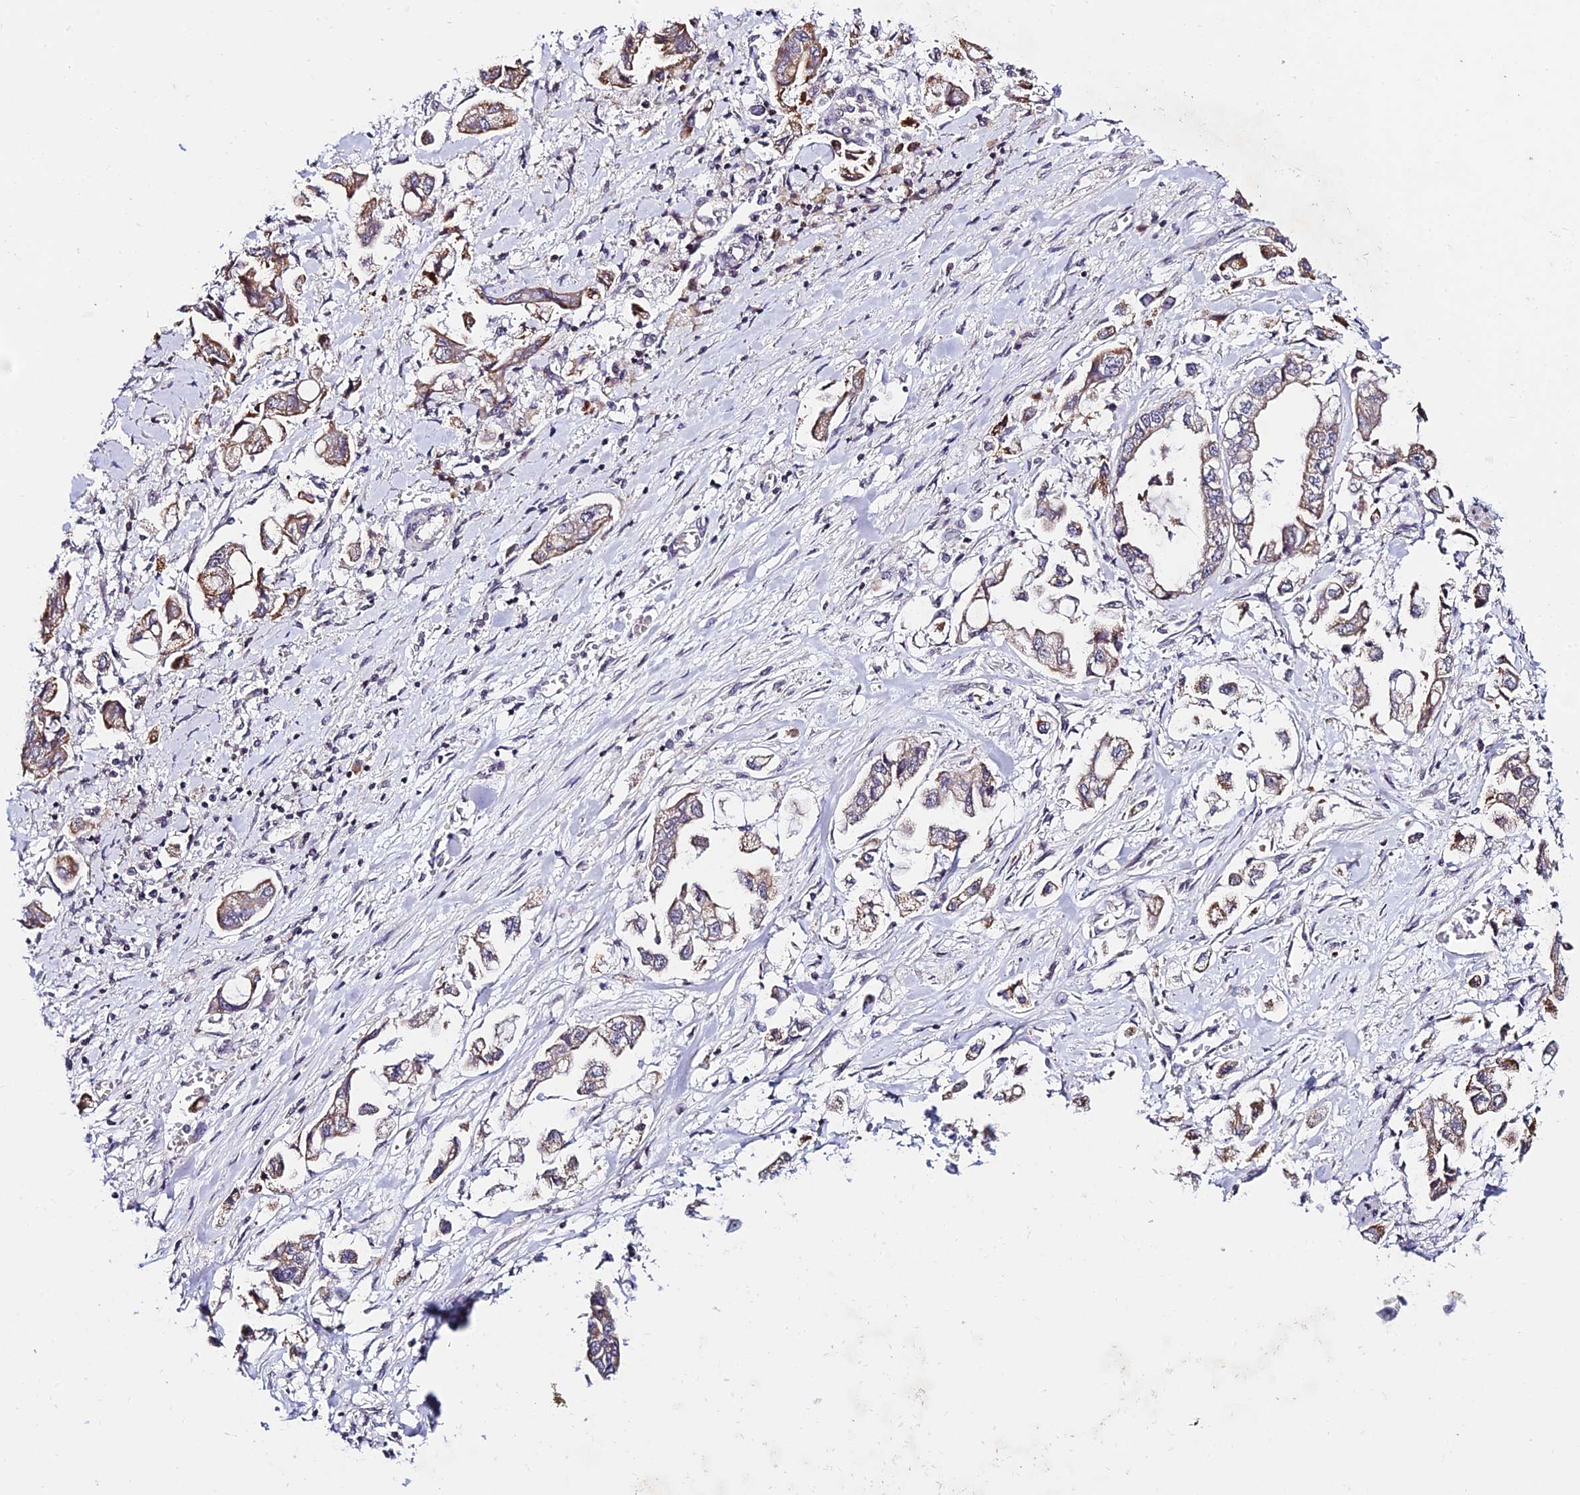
{"staining": {"intensity": "moderate", "quantity": "25%-75%", "location": "cytoplasmic/membranous"}, "tissue": "stomach cancer", "cell_type": "Tumor cells", "image_type": "cancer", "snomed": [{"axis": "morphology", "description": "Adenocarcinoma, NOS"}, {"axis": "topography", "description": "Stomach"}], "caption": "Stomach adenocarcinoma tissue shows moderate cytoplasmic/membranous expression in approximately 25%-75% of tumor cells, visualized by immunohistochemistry.", "gene": "CDNF", "patient": {"sex": "male", "age": 62}}